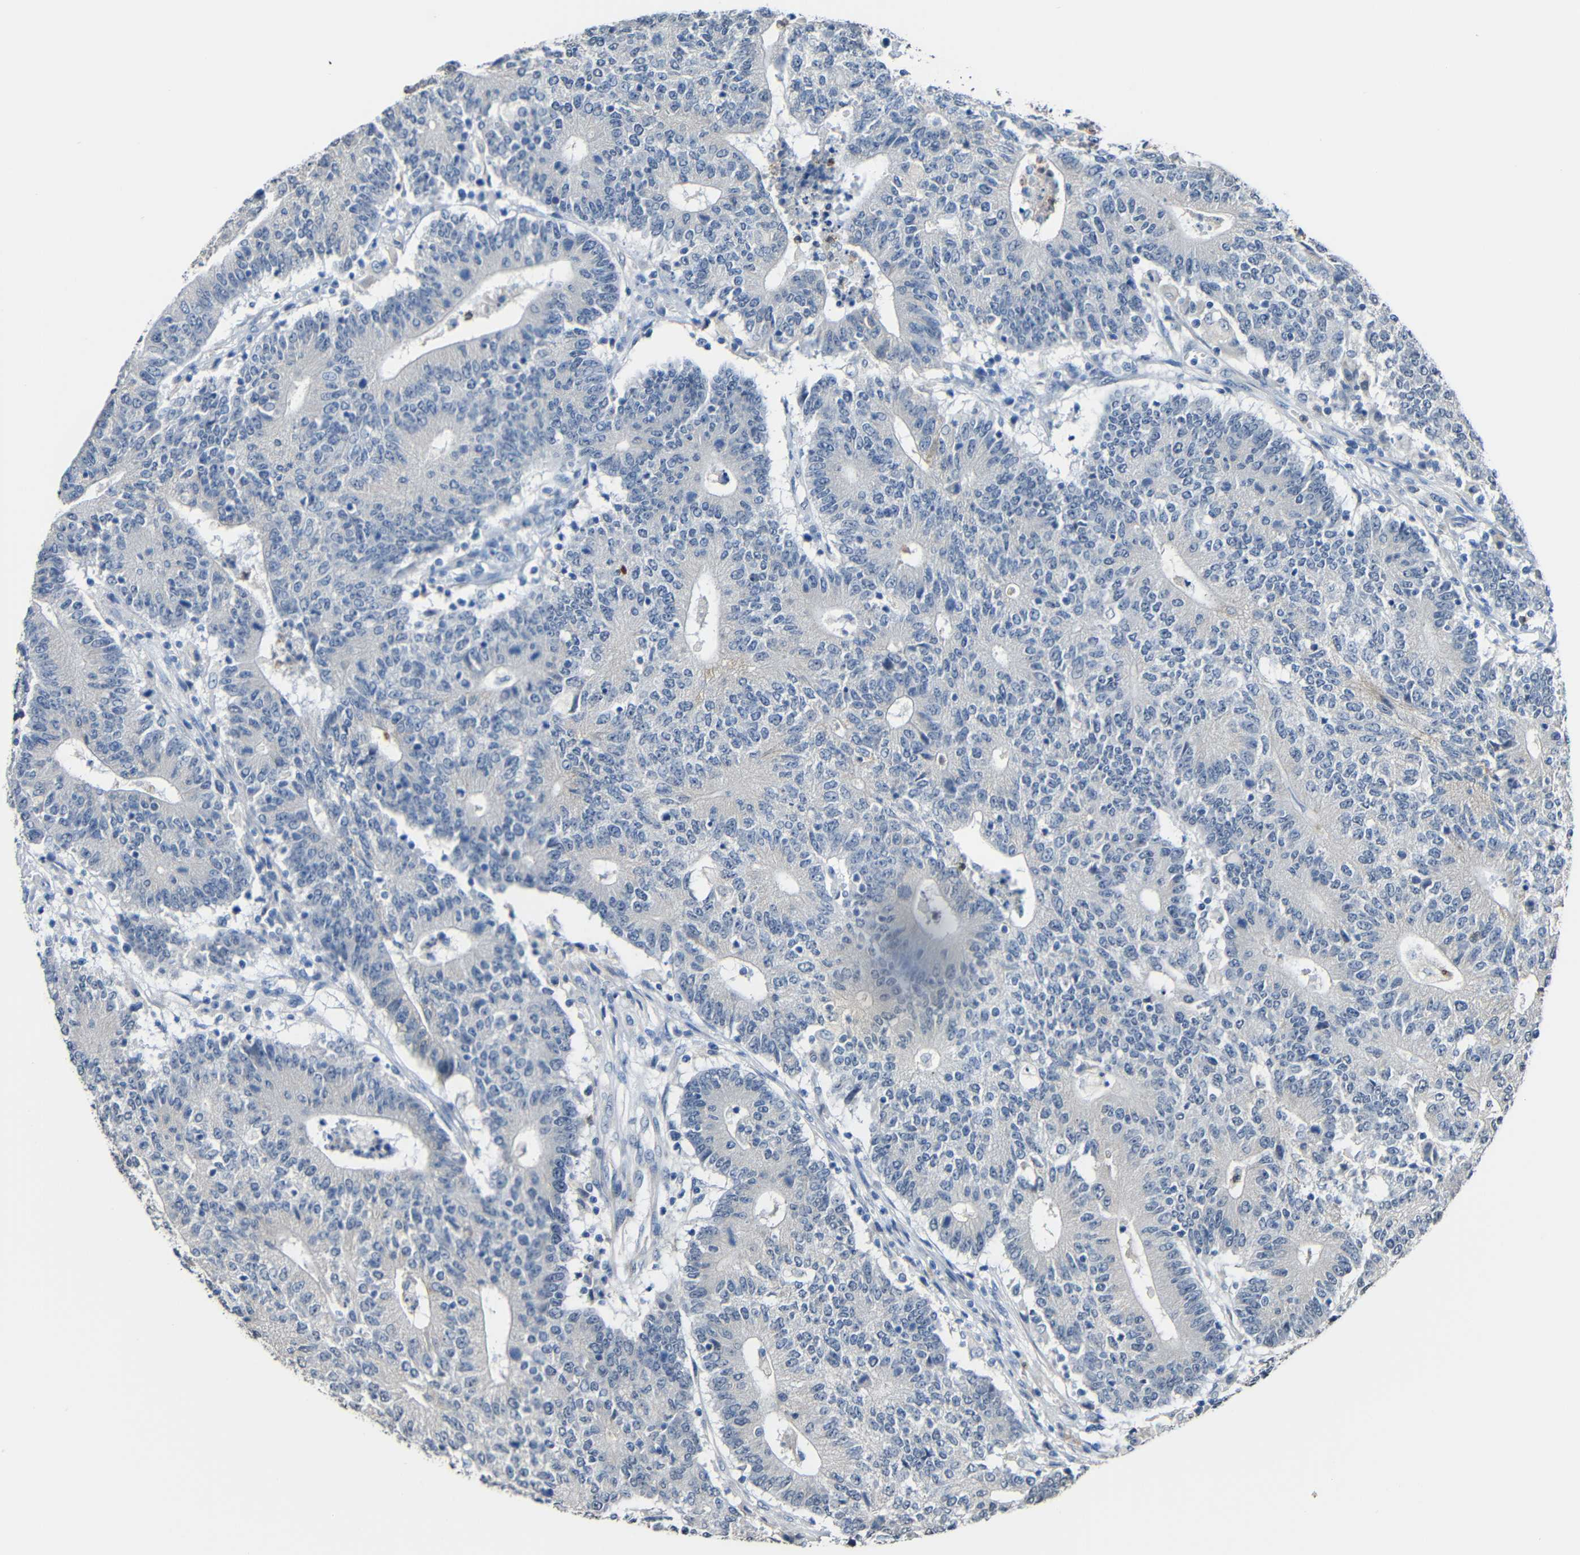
{"staining": {"intensity": "negative", "quantity": "none", "location": "none"}, "tissue": "colorectal cancer", "cell_type": "Tumor cells", "image_type": "cancer", "snomed": [{"axis": "morphology", "description": "Normal tissue, NOS"}, {"axis": "morphology", "description": "Adenocarcinoma, NOS"}, {"axis": "topography", "description": "Colon"}], "caption": "Tumor cells show no significant protein positivity in colorectal cancer.", "gene": "STBD1", "patient": {"sex": "female", "age": 75}}